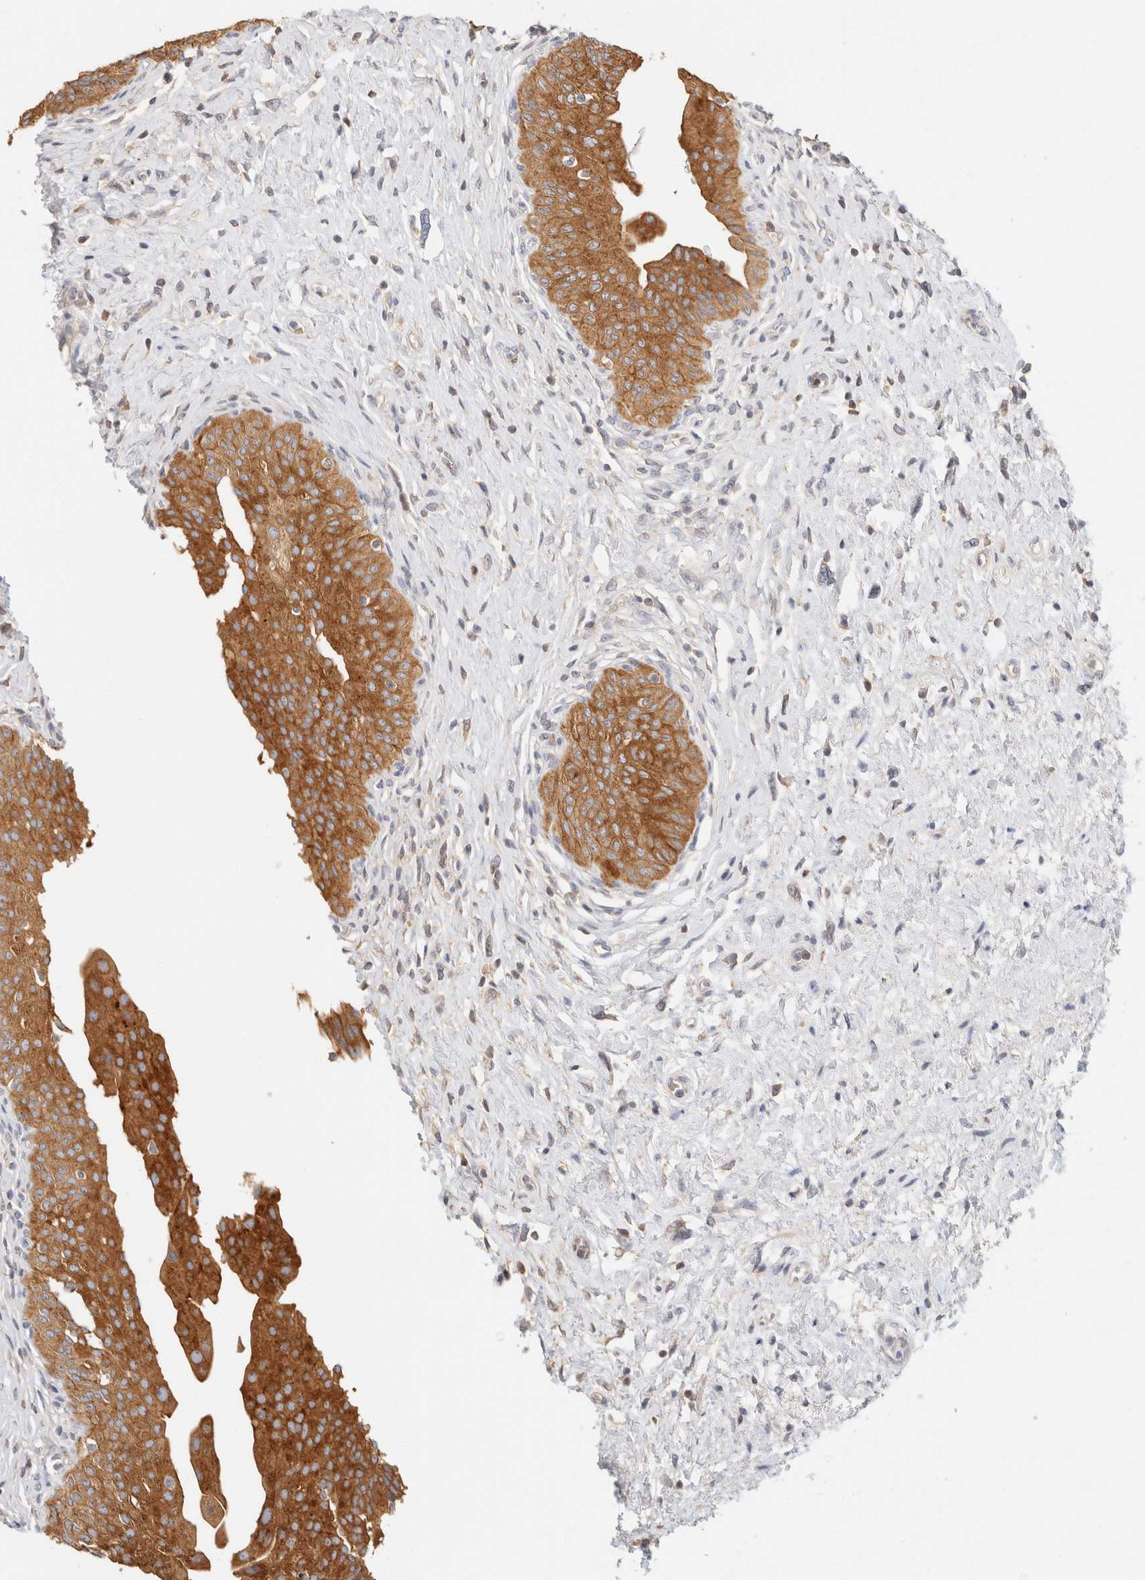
{"staining": {"intensity": "strong", "quantity": ">75%", "location": "cytoplasmic/membranous"}, "tissue": "urinary bladder", "cell_type": "Urothelial cells", "image_type": "normal", "snomed": [{"axis": "morphology", "description": "Normal tissue, NOS"}, {"axis": "topography", "description": "Urinary bladder"}], "caption": "This micrograph exhibits immunohistochemistry (IHC) staining of unremarkable urinary bladder, with high strong cytoplasmic/membranous positivity in about >75% of urothelial cells.", "gene": "SH3GLB2", "patient": {"sex": "male", "age": 46}}